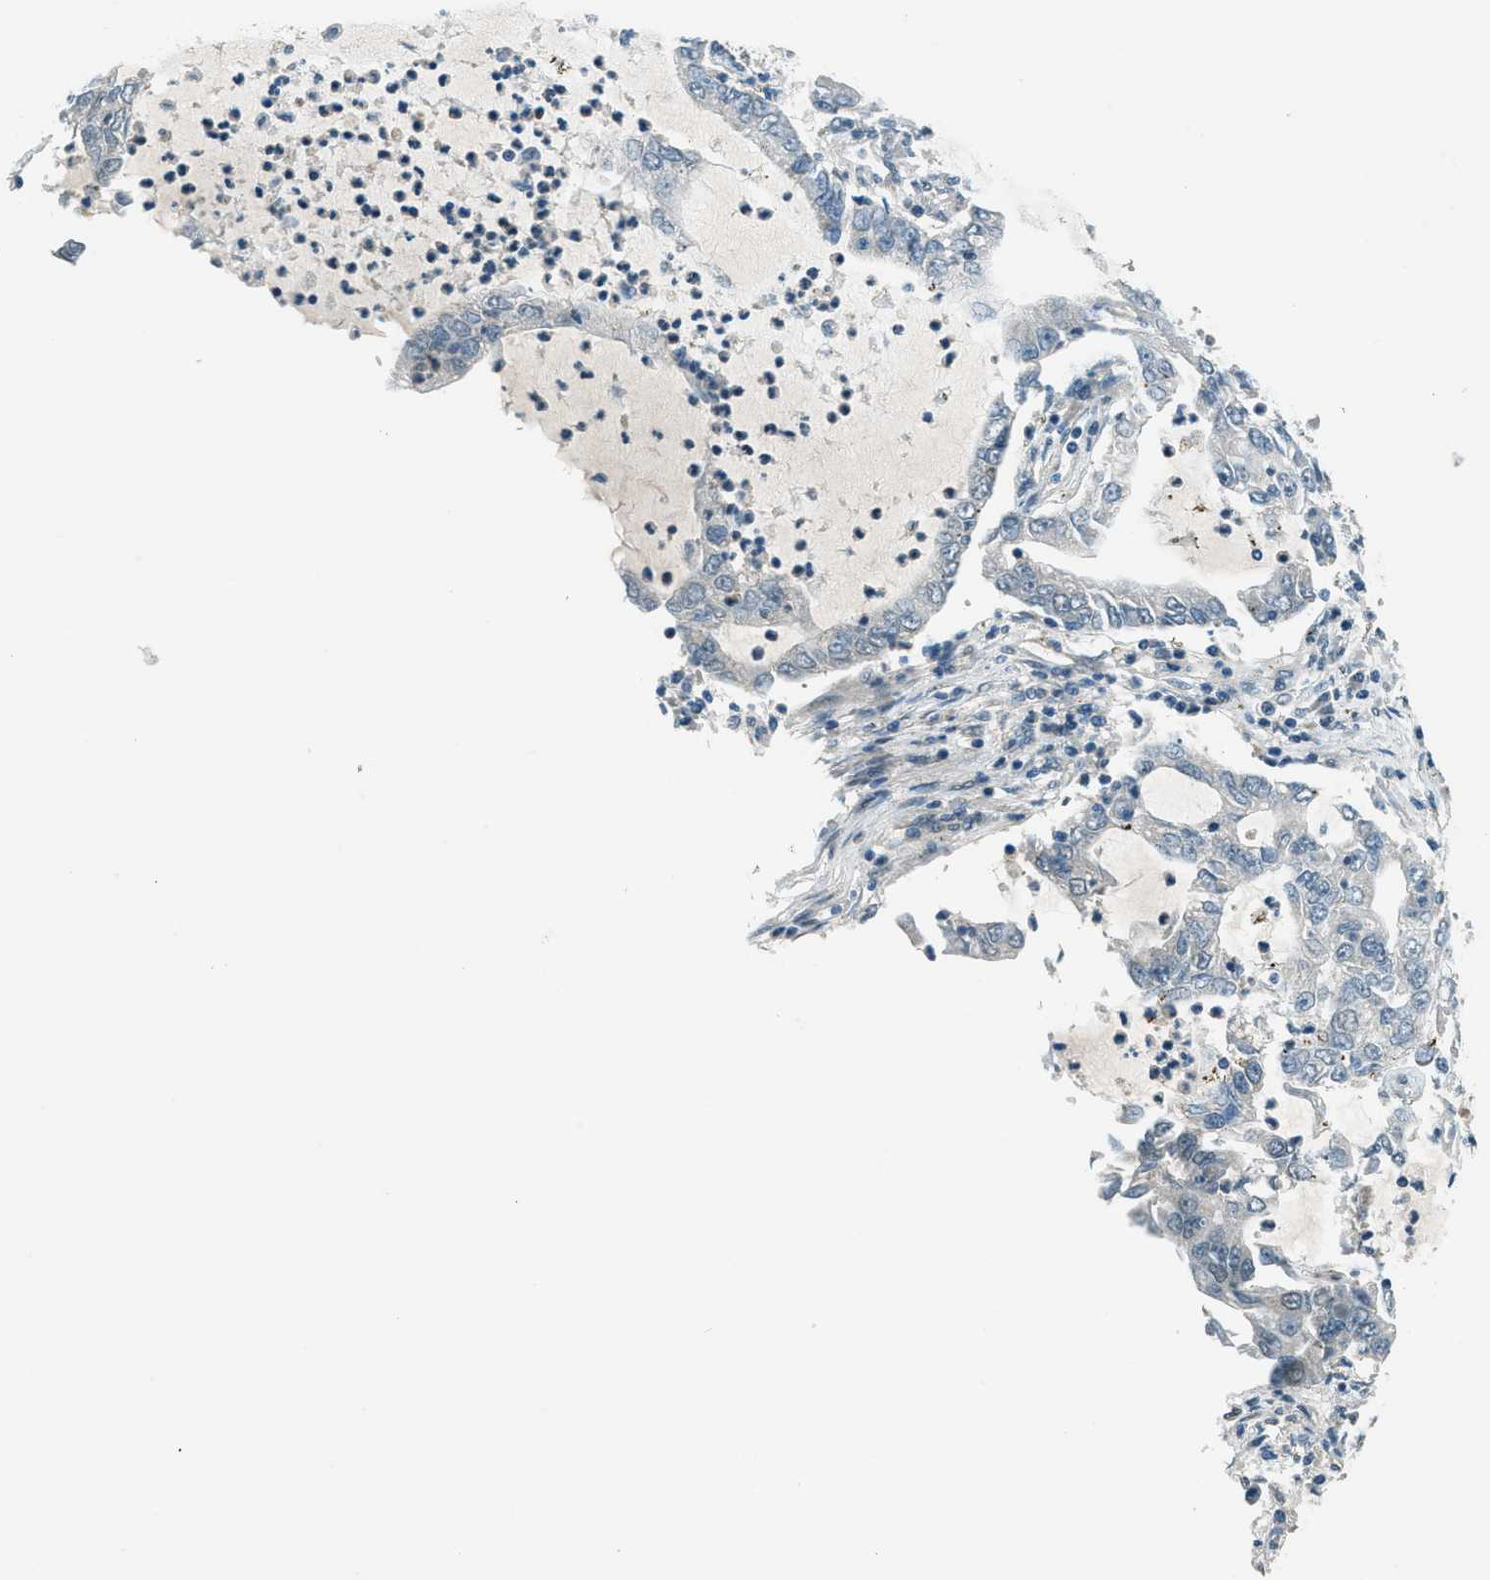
{"staining": {"intensity": "negative", "quantity": "none", "location": "none"}, "tissue": "lung cancer", "cell_type": "Tumor cells", "image_type": "cancer", "snomed": [{"axis": "morphology", "description": "Adenocarcinoma, NOS"}, {"axis": "topography", "description": "Lung"}], "caption": "Immunohistochemical staining of lung cancer (adenocarcinoma) displays no significant expression in tumor cells.", "gene": "NPEPL1", "patient": {"sex": "female", "age": 51}}